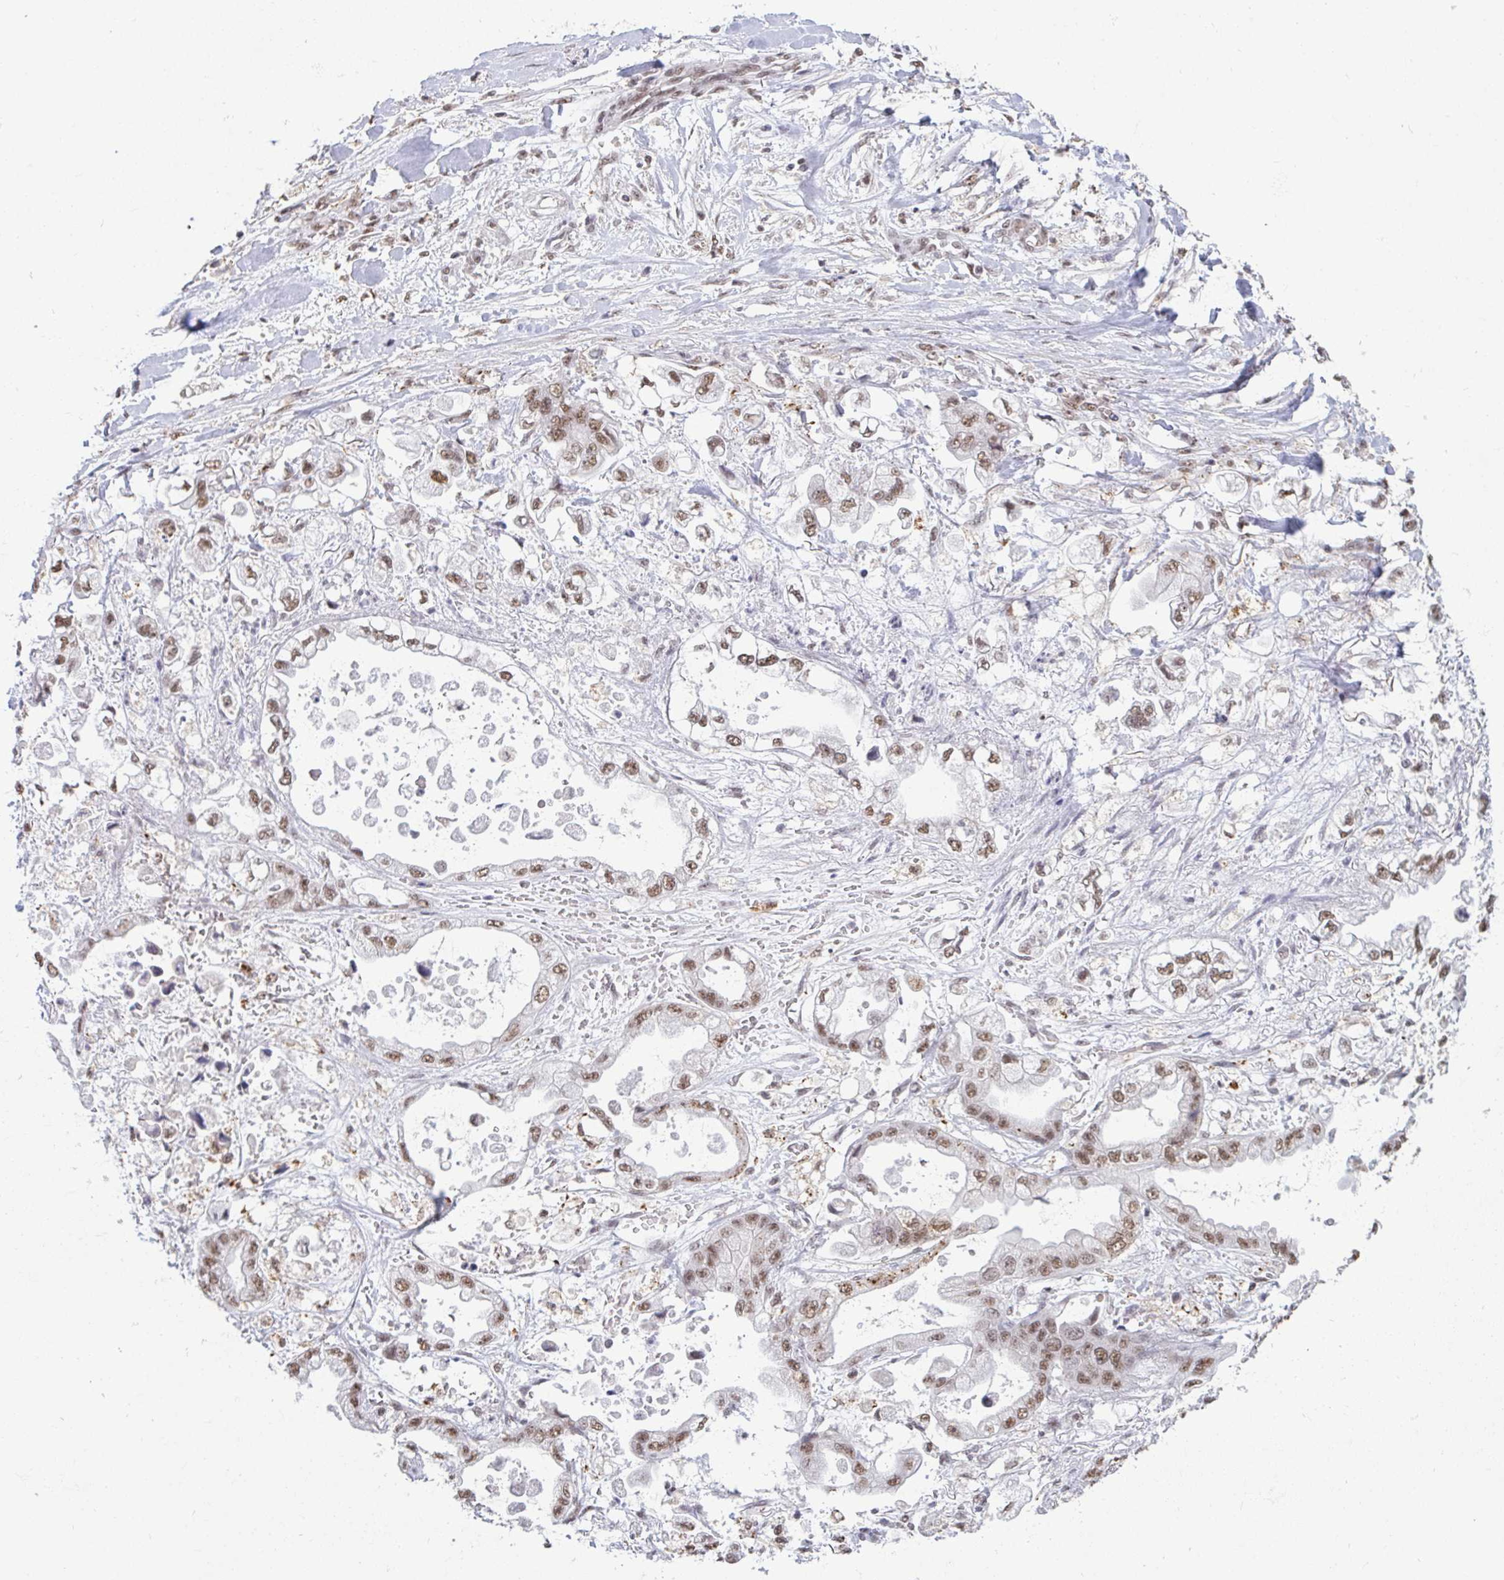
{"staining": {"intensity": "moderate", "quantity": "25%-75%", "location": "nuclear"}, "tissue": "stomach cancer", "cell_type": "Tumor cells", "image_type": "cancer", "snomed": [{"axis": "morphology", "description": "Adenocarcinoma, NOS"}, {"axis": "topography", "description": "Stomach"}], "caption": "Brown immunohistochemical staining in human stomach adenocarcinoma displays moderate nuclear positivity in approximately 25%-75% of tumor cells.", "gene": "PUF60", "patient": {"sex": "male", "age": 62}}